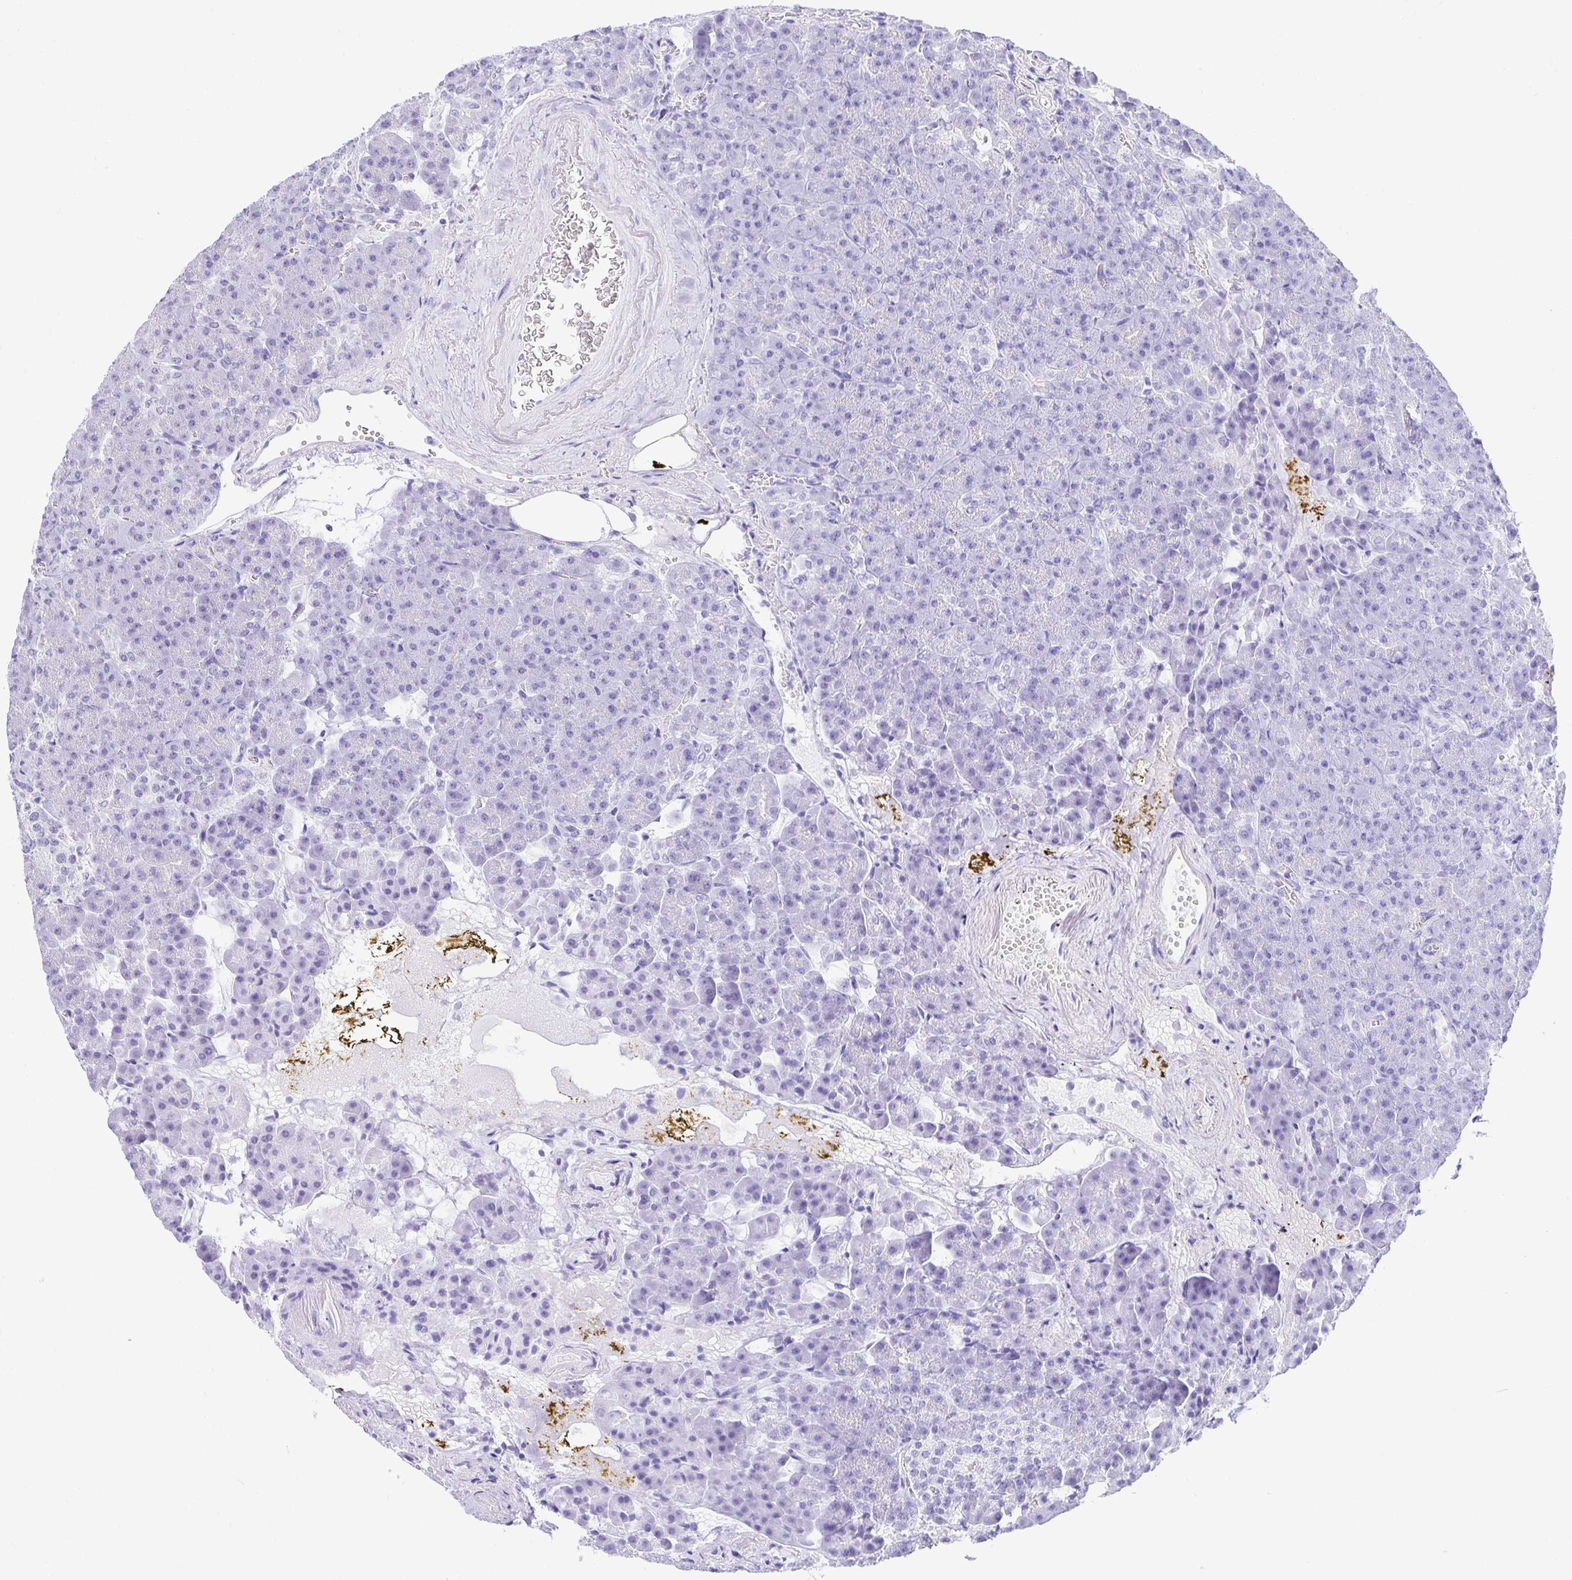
{"staining": {"intensity": "negative", "quantity": "none", "location": "none"}, "tissue": "pancreas", "cell_type": "Exocrine glandular cells", "image_type": "normal", "snomed": [{"axis": "morphology", "description": "Normal tissue, NOS"}, {"axis": "topography", "description": "Pancreas"}], "caption": "Exocrine glandular cells show no significant protein positivity in normal pancreas.", "gene": "EZHIP", "patient": {"sex": "female", "age": 74}}